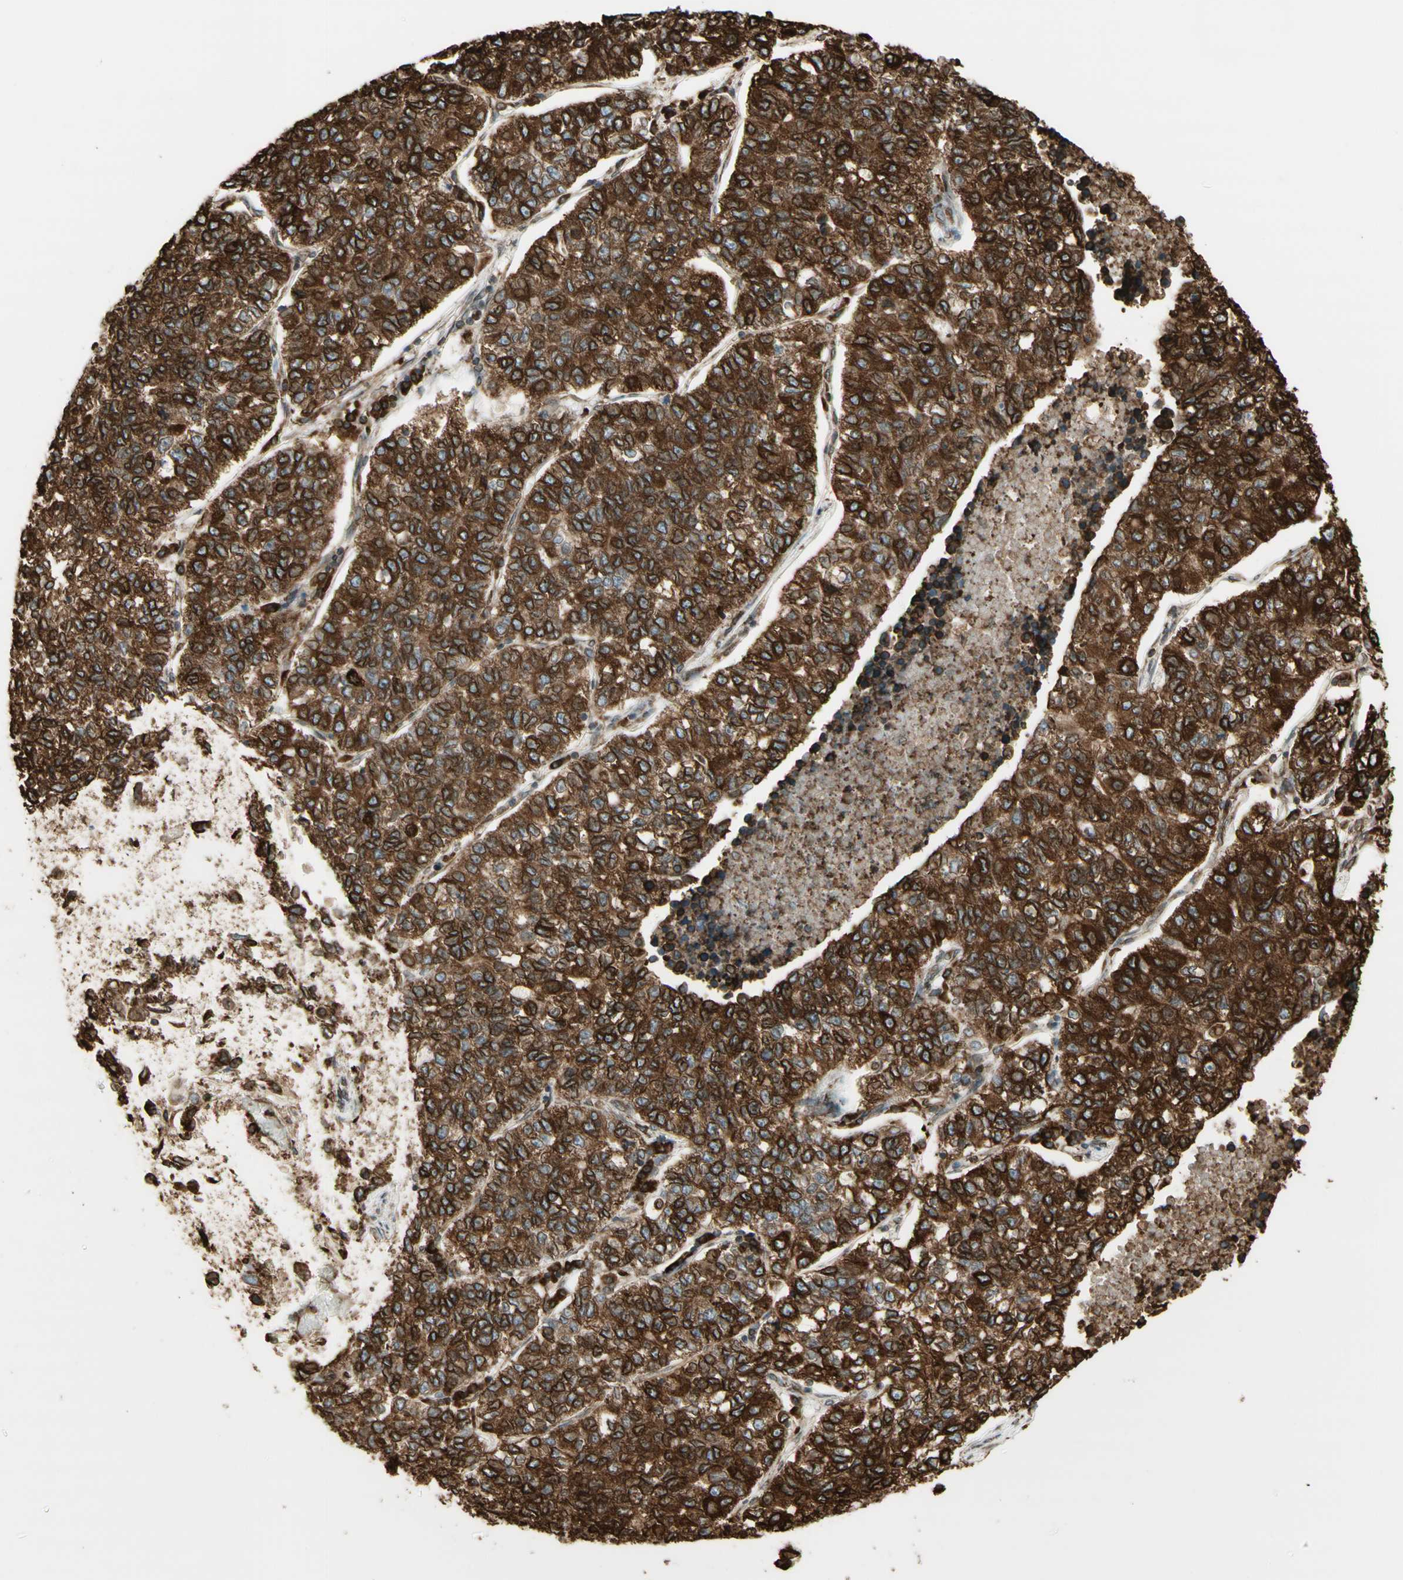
{"staining": {"intensity": "strong", "quantity": ">75%", "location": "cytoplasmic/membranous"}, "tissue": "lung cancer", "cell_type": "Tumor cells", "image_type": "cancer", "snomed": [{"axis": "morphology", "description": "Adenocarcinoma, NOS"}, {"axis": "topography", "description": "Lung"}], "caption": "Strong cytoplasmic/membranous protein positivity is present in approximately >75% of tumor cells in lung adenocarcinoma.", "gene": "CANX", "patient": {"sex": "male", "age": 49}}